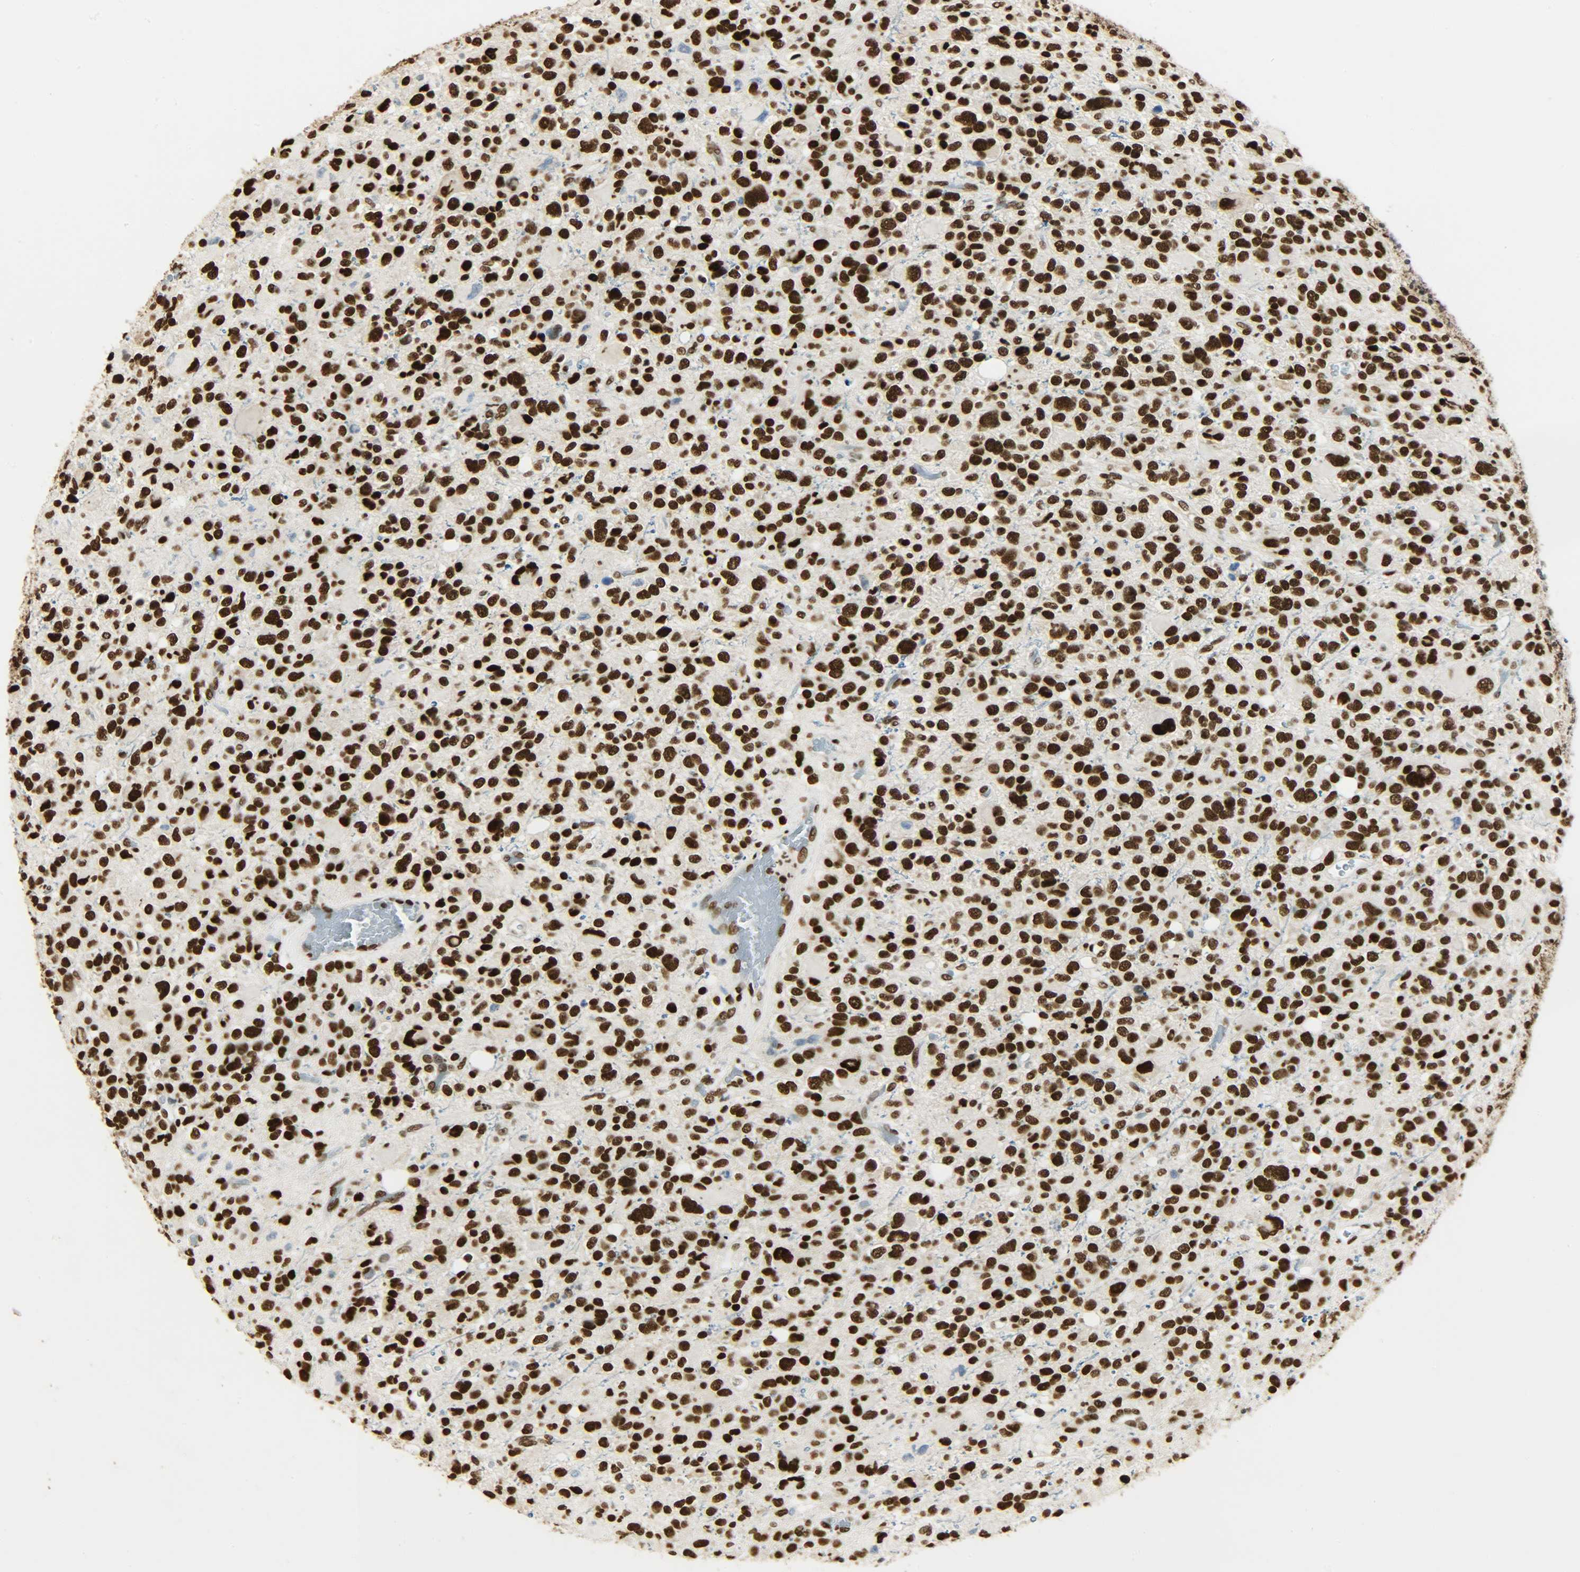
{"staining": {"intensity": "strong", "quantity": ">75%", "location": "nuclear"}, "tissue": "glioma", "cell_type": "Tumor cells", "image_type": "cancer", "snomed": [{"axis": "morphology", "description": "Glioma, malignant, High grade"}, {"axis": "topography", "description": "Brain"}], "caption": "Tumor cells reveal high levels of strong nuclear staining in about >75% of cells in high-grade glioma (malignant). (Brightfield microscopy of DAB IHC at high magnification).", "gene": "KHDRBS1", "patient": {"sex": "male", "age": 48}}